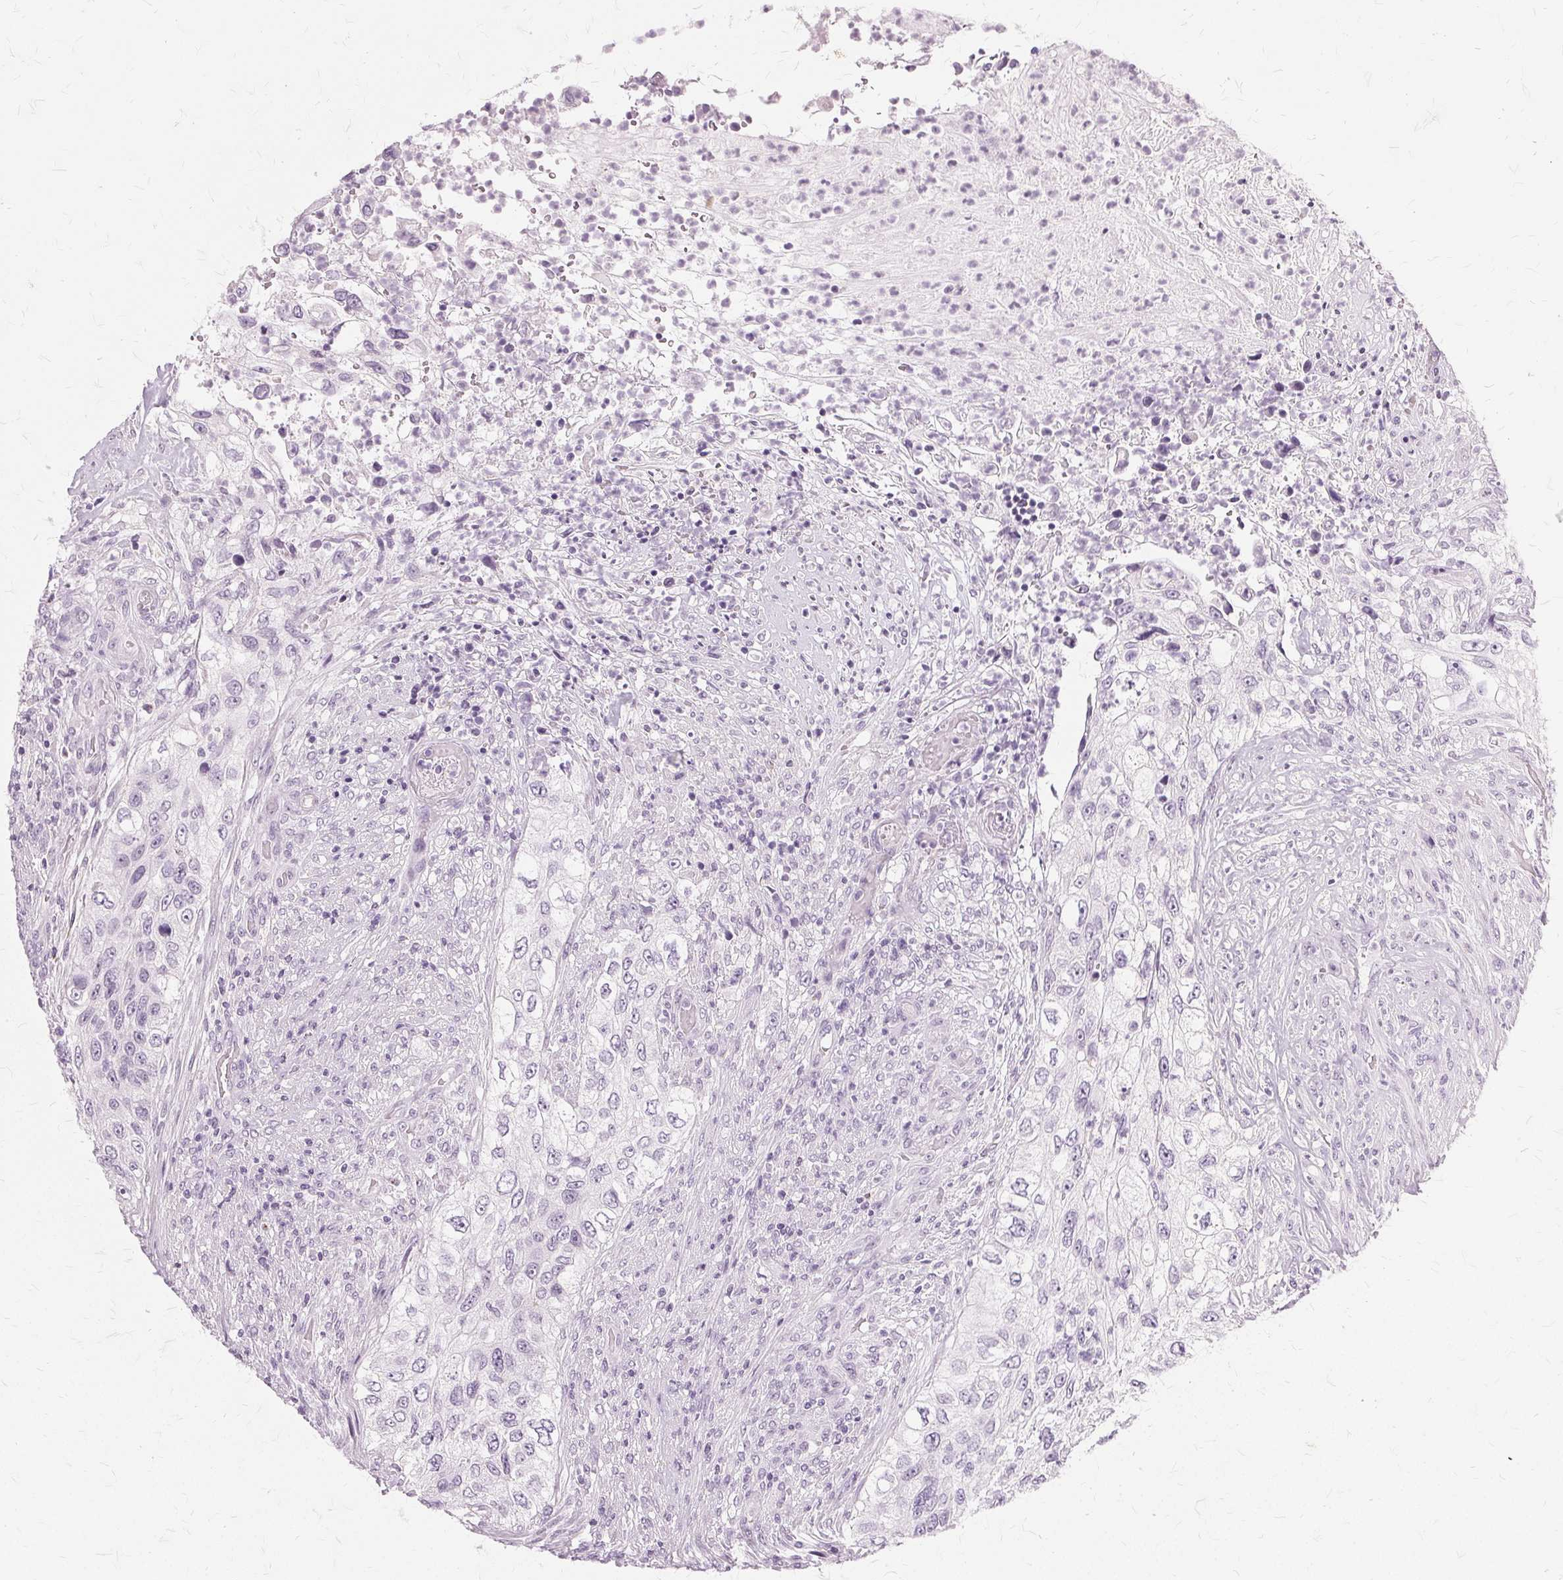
{"staining": {"intensity": "negative", "quantity": "none", "location": "none"}, "tissue": "urothelial cancer", "cell_type": "Tumor cells", "image_type": "cancer", "snomed": [{"axis": "morphology", "description": "Urothelial carcinoma, High grade"}, {"axis": "topography", "description": "Urinary bladder"}], "caption": "The immunohistochemistry (IHC) histopathology image has no significant staining in tumor cells of urothelial cancer tissue.", "gene": "SLC45A3", "patient": {"sex": "female", "age": 60}}